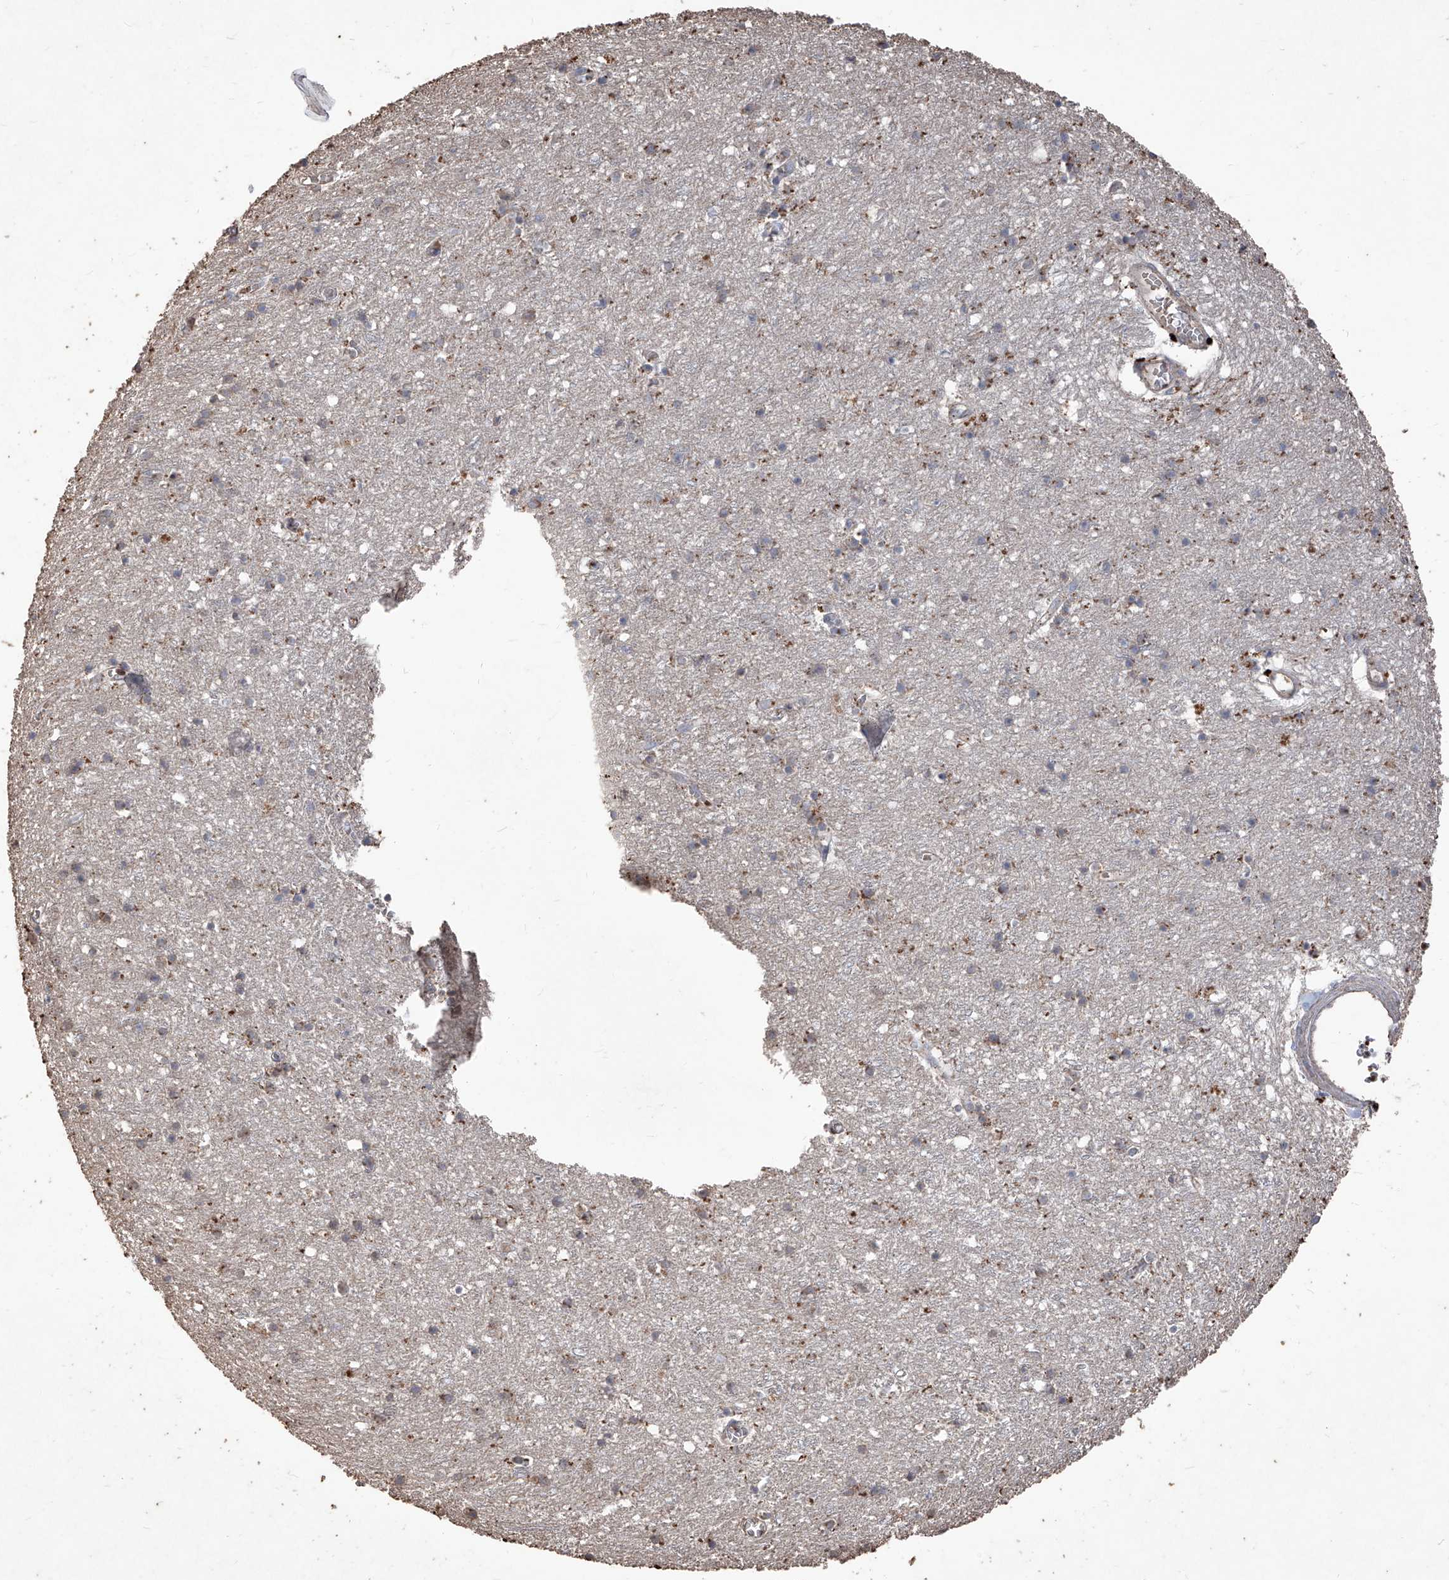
{"staining": {"intensity": "moderate", "quantity": "<25%", "location": "cytoplasmic/membranous"}, "tissue": "cerebral cortex", "cell_type": "Endothelial cells", "image_type": "normal", "snomed": [{"axis": "morphology", "description": "Normal tissue, NOS"}, {"axis": "topography", "description": "Cerebral cortex"}], "caption": "High-power microscopy captured an IHC image of normal cerebral cortex, revealing moderate cytoplasmic/membranous expression in approximately <25% of endothelial cells. (DAB (3,3'-diaminobenzidine) = brown stain, brightfield microscopy at high magnification).", "gene": "EML1", "patient": {"sex": "female", "age": 64}}